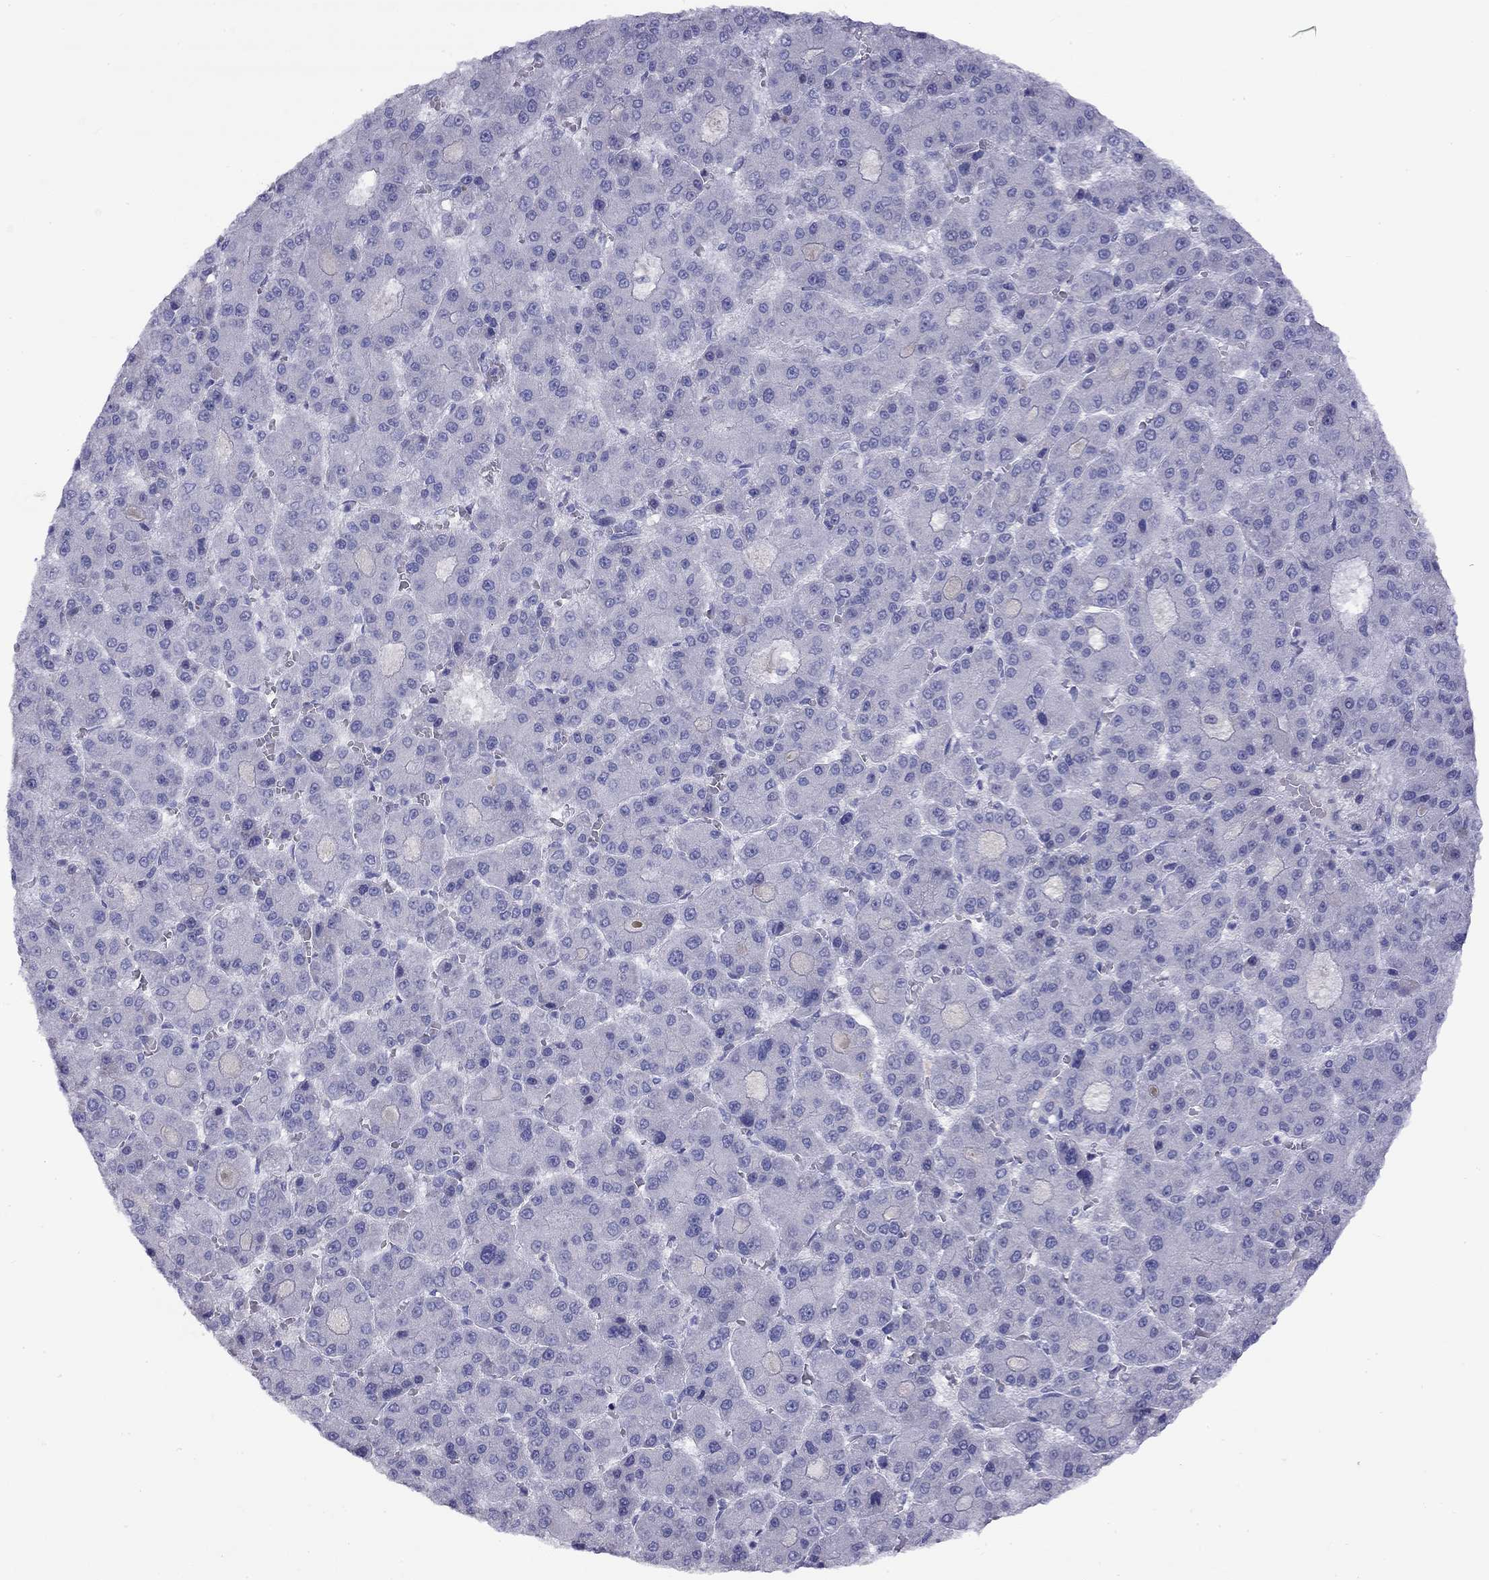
{"staining": {"intensity": "negative", "quantity": "none", "location": "none"}, "tissue": "liver cancer", "cell_type": "Tumor cells", "image_type": "cancer", "snomed": [{"axis": "morphology", "description": "Carcinoma, Hepatocellular, NOS"}, {"axis": "topography", "description": "Liver"}], "caption": "The image shows no staining of tumor cells in liver hepatocellular carcinoma.", "gene": "CPNE4", "patient": {"sex": "male", "age": 70}}